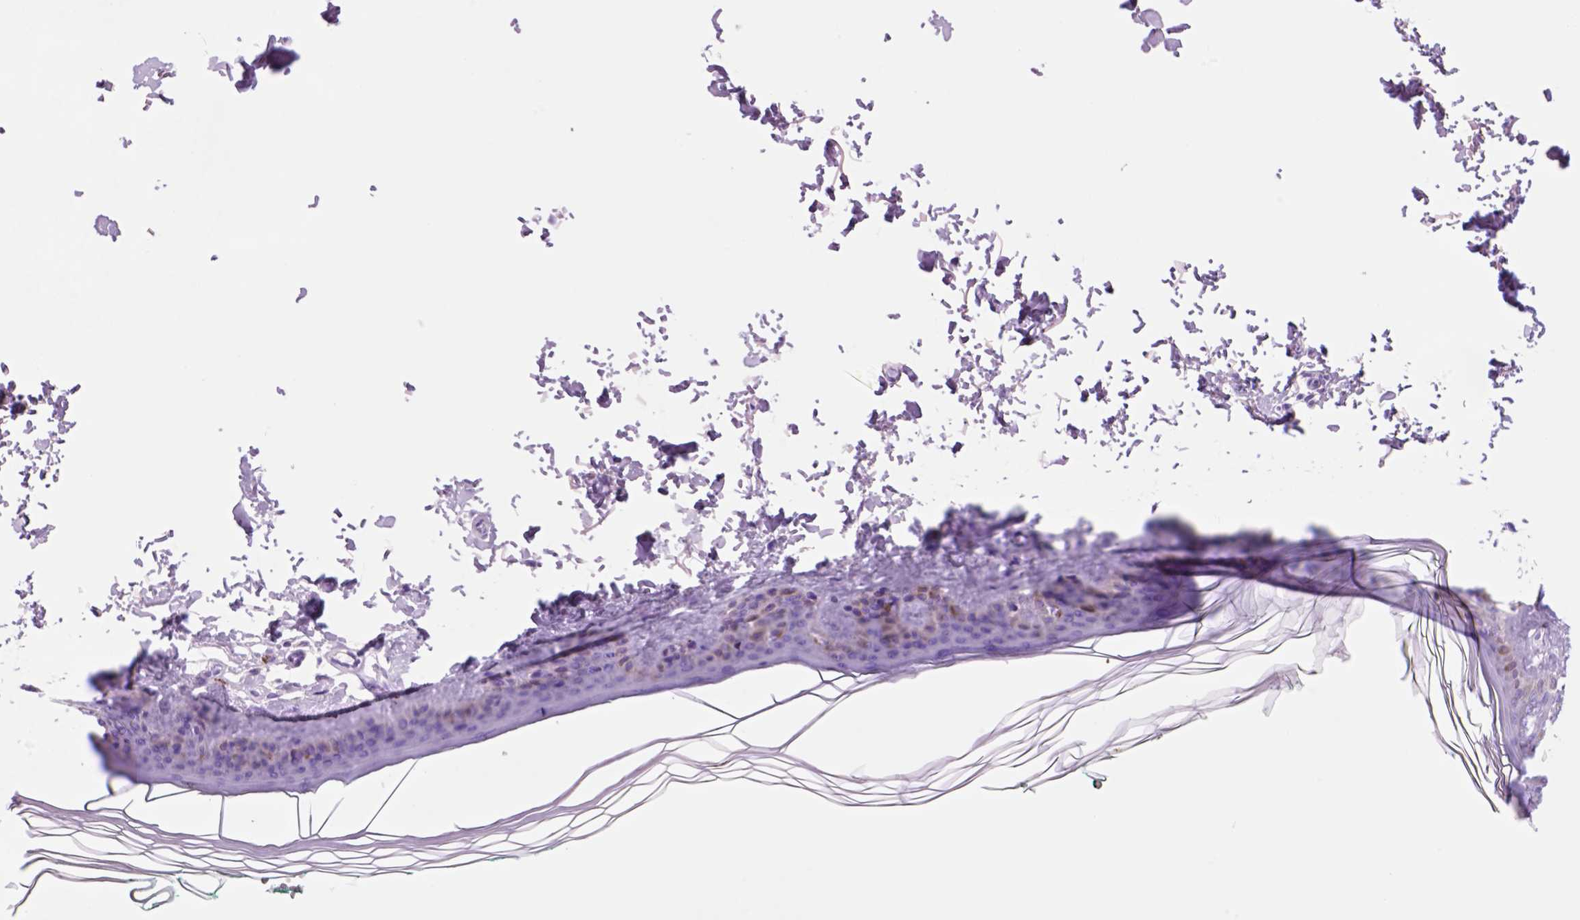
{"staining": {"intensity": "negative", "quantity": "none", "location": "none"}, "tissue": "skin", "cell_type": "Fibroblasts", "image_type": "normal", "snomed": [{"axis": "morphology", "description": "Normal tissue, NOS"}, {"axis": "topography", "description": "Skin"}, {"axis": "topography", "description": "Peripheral nerve tissue"}], "caption": "IHC of normal skin exhibits no staining in fibroblasts.", "gene": "HHIPL2", "patient": {"sex": "female", "age": 45}}